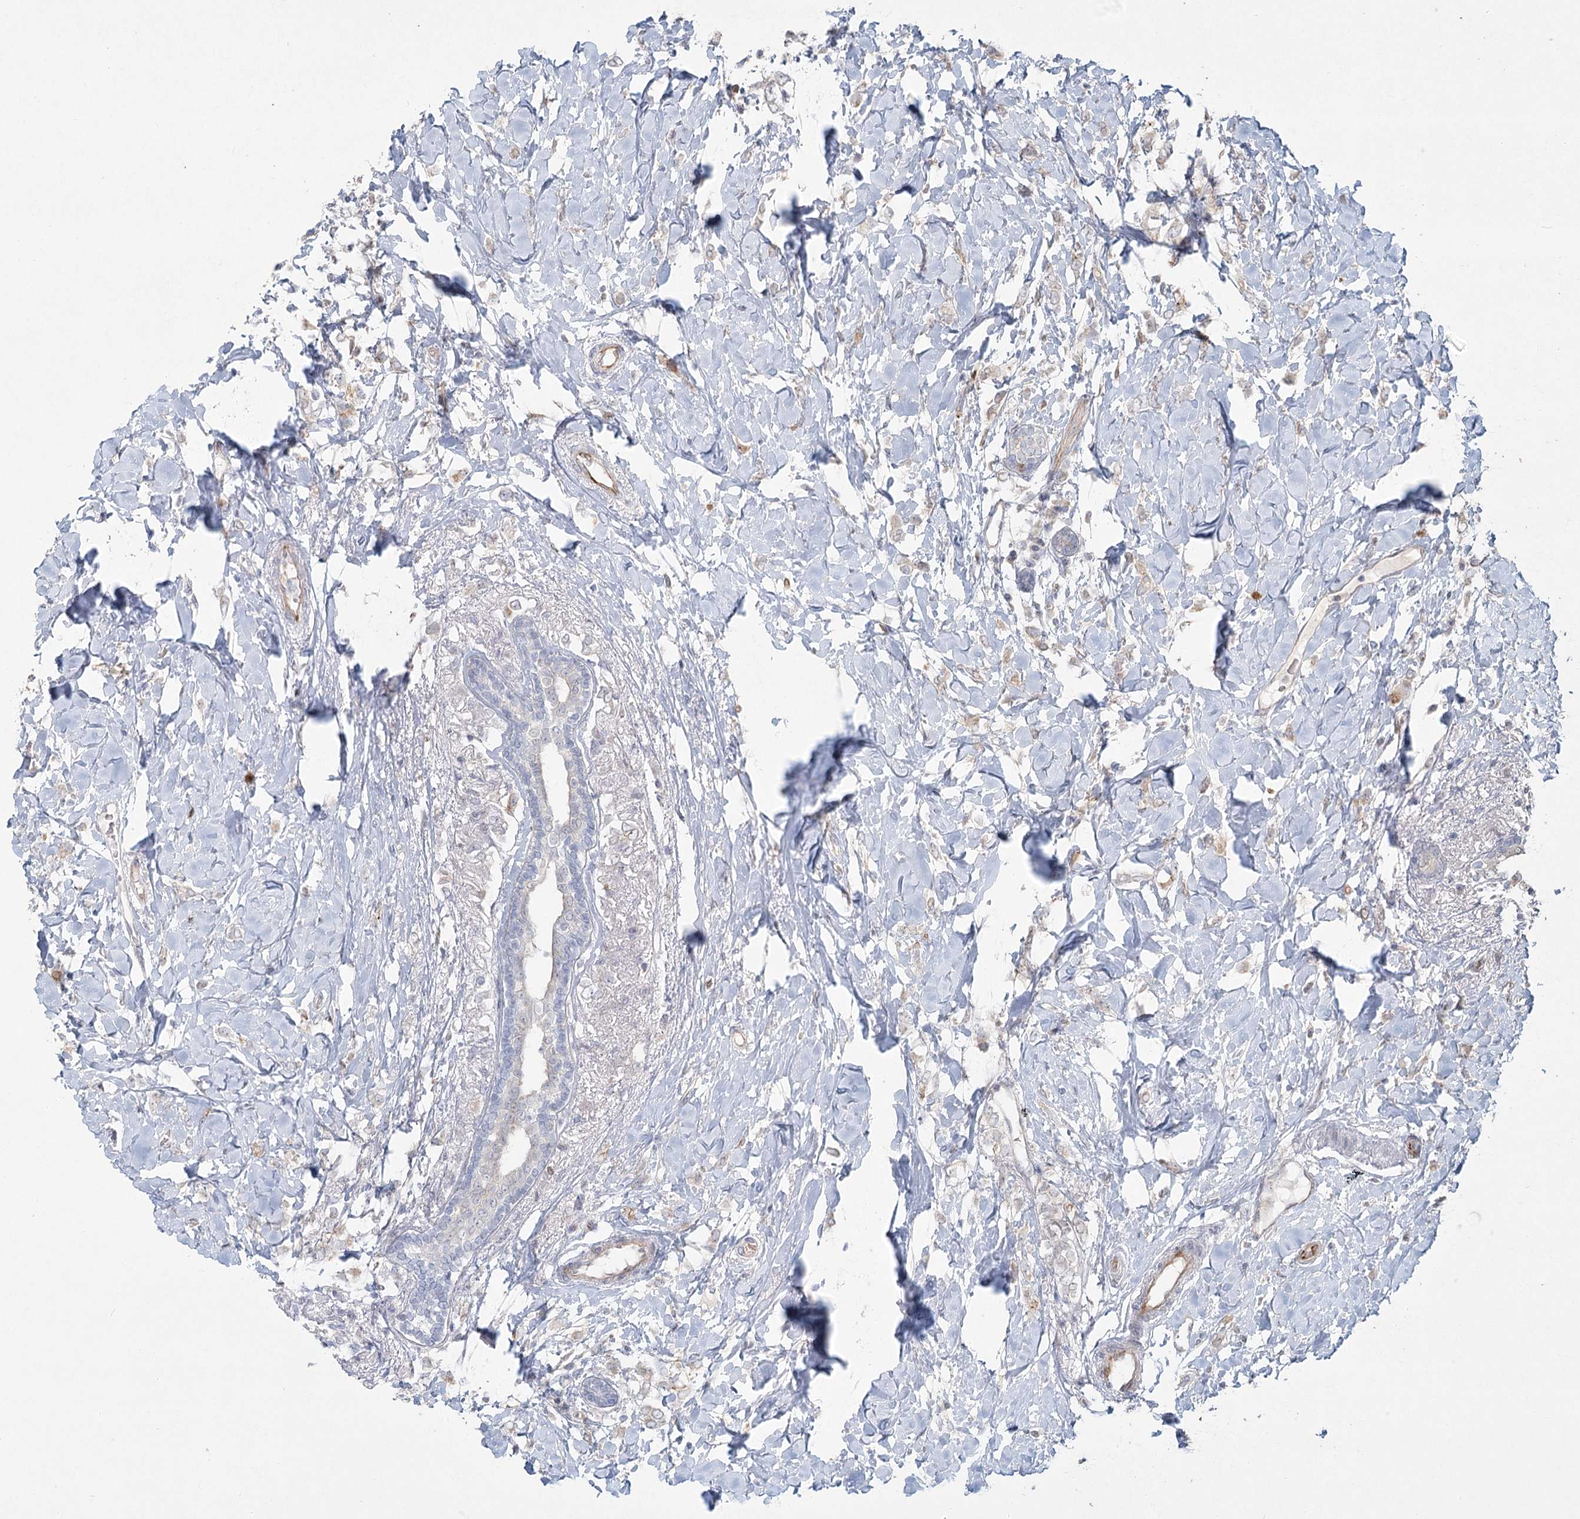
{"staining": {"intensity": "weak", "quantity": "<25%", "location": "cytoplasmic/membranous"}, "tissue": "breast cancer", "cell_type": "Tumor cells", "image_type": "cancer", "snomed": [{"axis": "morphology", "description": "Normal tissue, NOS"}, {"axis": "morphology", "description": "Lobular carcinoma"}, {"axis": "topography", "description": "Breast"}], "caption": "A micrograph of breast lobular carcinoma stained for a protein reveals no brown staining in tumor cells.", "gene": "LRP2BP", "patient": {"sex": "female", "age": 47}}